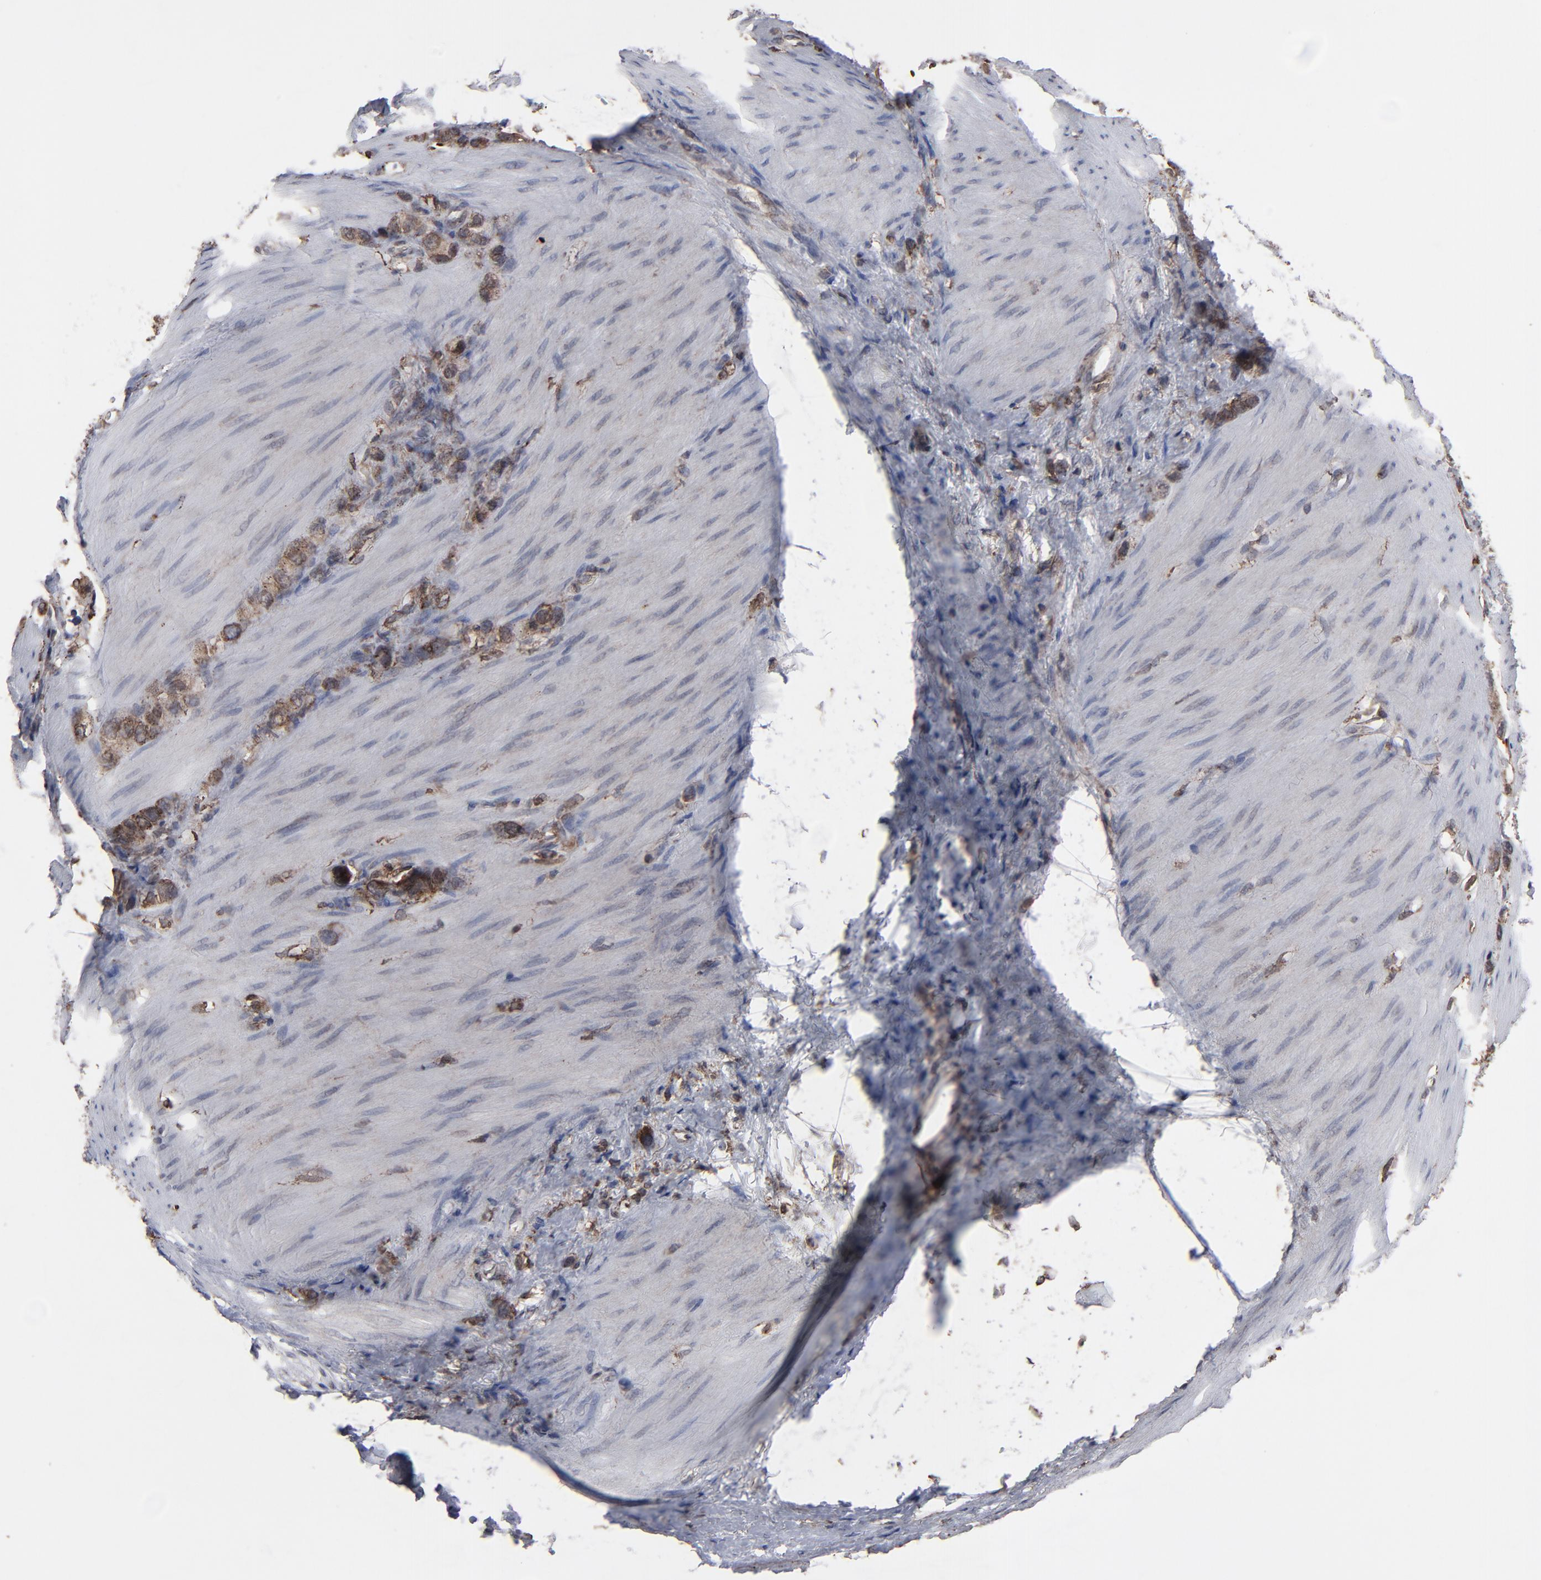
{"staining": {"intensity": "moderate", "quantity": ">75%", "location": "cytoplasmic/membranous"}, "tissue": "stomach cancer", "cell_type": "Tumor cells", "image_type": "cancer", "snomed": [{"axis": "morphology", "description": "Normal tissue, NOS"}, {"axis": "morphology", "description": "Adenocarcinoma, NOS"}, {"axis": "morphology", "description": "Adenocarcinoma, High grade"}, {"axis": "topography", "description": "Stomach, upper"}, {"axis": "topography", "description": "Stomach"}], "caption": "Immunohistochemistry (IHC) image of neoplastic tissue: human stomach cancer (adenocarcinoma) stained using IHC displays medium levels of moderate protein expression localized specifically in the cytoplasmic/membranous of tumor cells, appearing as a cytoplasmic/membranous brown color.", "gene": "KIAA2026", "patient": {"sex": "female", "age": 65}}